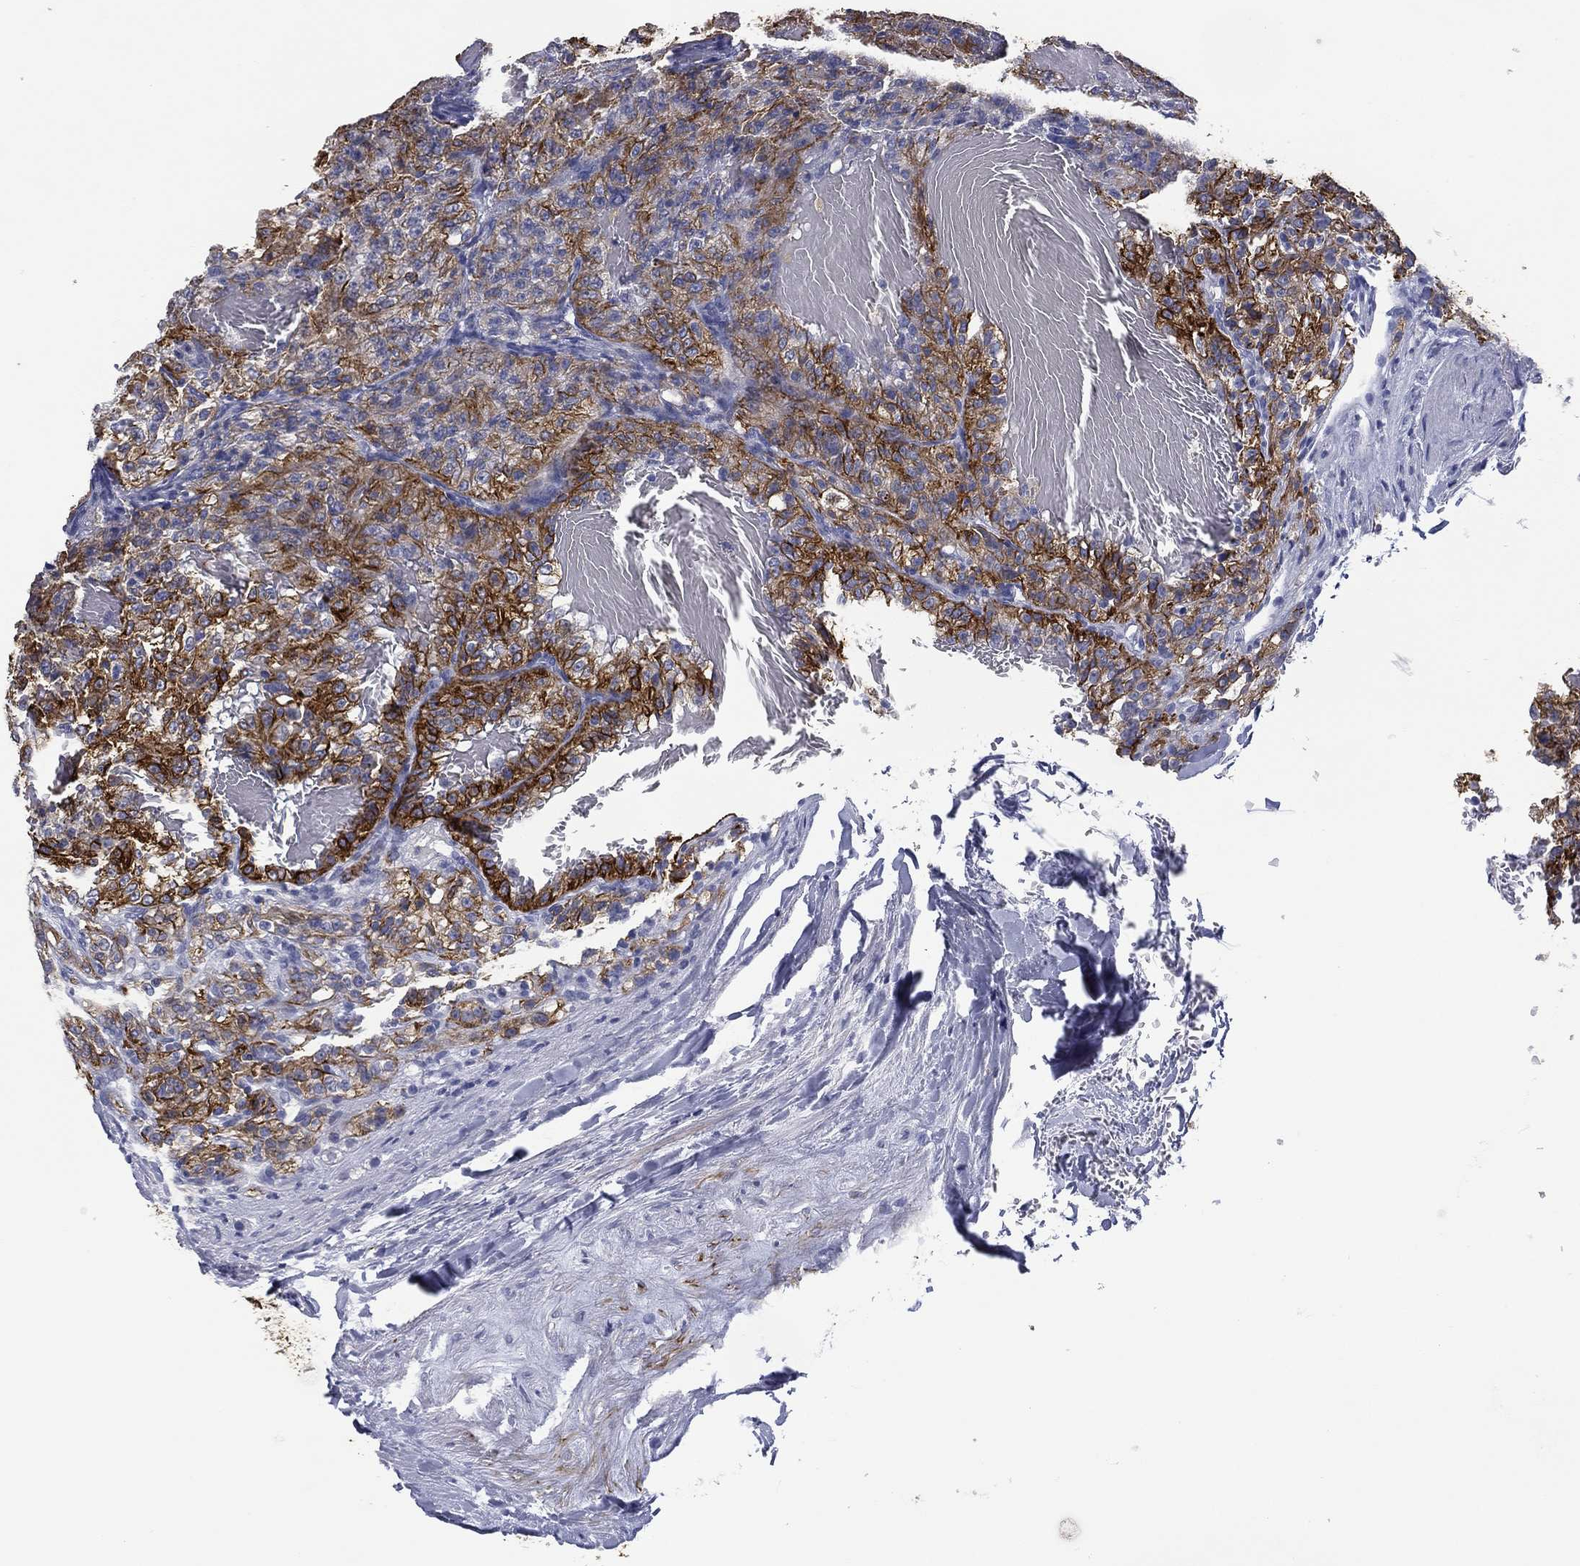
{"staining": {"intensity": "strong", "quantity": "25%-75%", "location": "cytoplasmic/membranous"}, "tissue": "renal cancer", "cell_type": "Tumor cells", "image_type": "cancer", "snomed": [{"axis": "morphology", "description": "Adenocarcinoma, NOS"}, {"axis": "topography", "description": "Kidney"}], "caption": "There is high levels of strong cytoplasmic/membranous positivity in tumor cells of renal adenocarcinoma, as demonstrated by immunohistochemical staining (brown color).", "gene": "KRT7", "patient": {"sex": "female", "age": 63}}